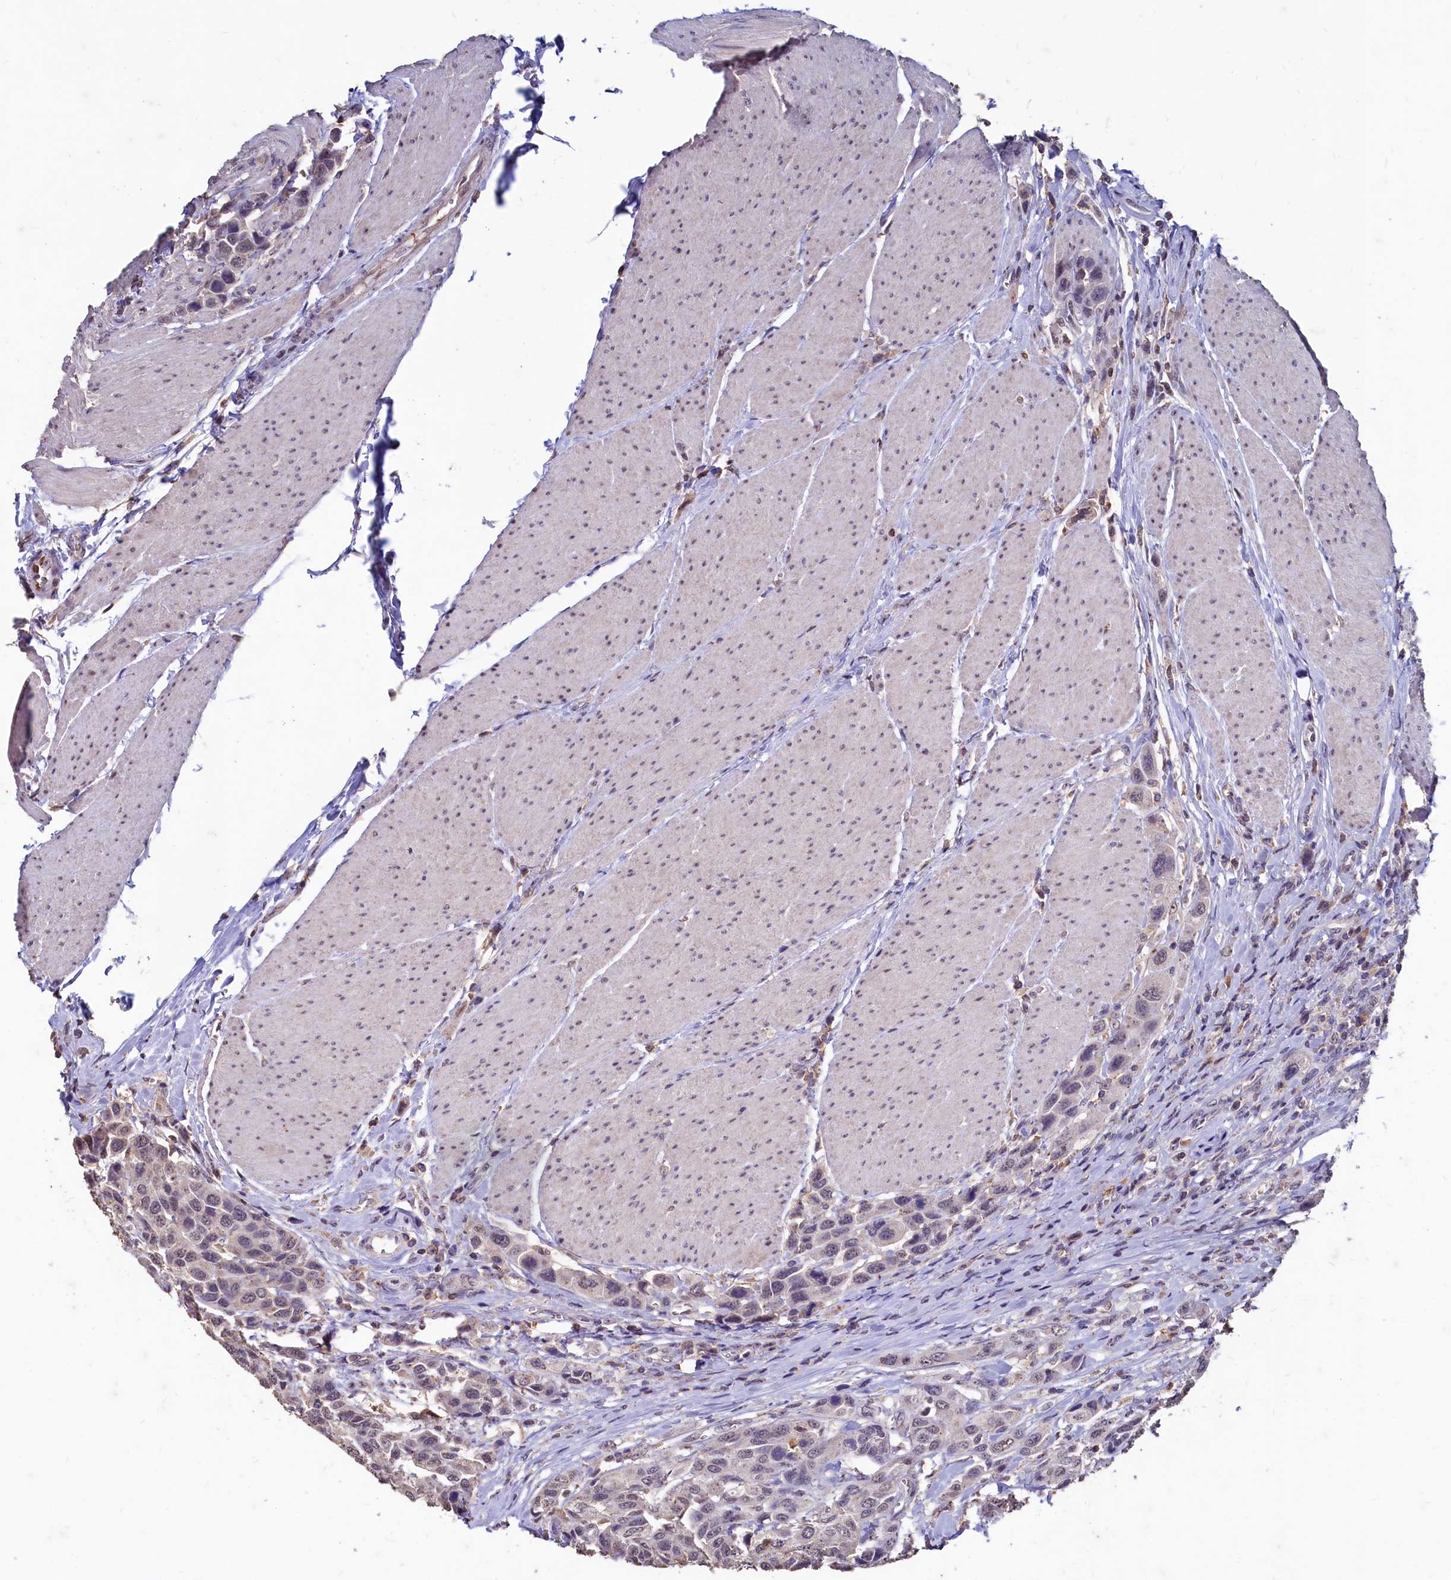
{"staining": {"intensity": "negative", "quantity": "none", "location": "none"}, "tissue": "urothelial cancer", "cell_type": "Tumor cells", "image_type": "cancer", "snomed": [{"axis": "morphology", "description": "Urothelial carcinoma, High grade"}, {"axis": "topography", "description": "Urinary bladder"}], "caption": "A photomicrograph of urothelial carcinoma (high-grade) stained for a protein displays no brown staining in tumor cells.", "gene": "CSTPP1", "patient": {"sex": "male", "age": 50}}